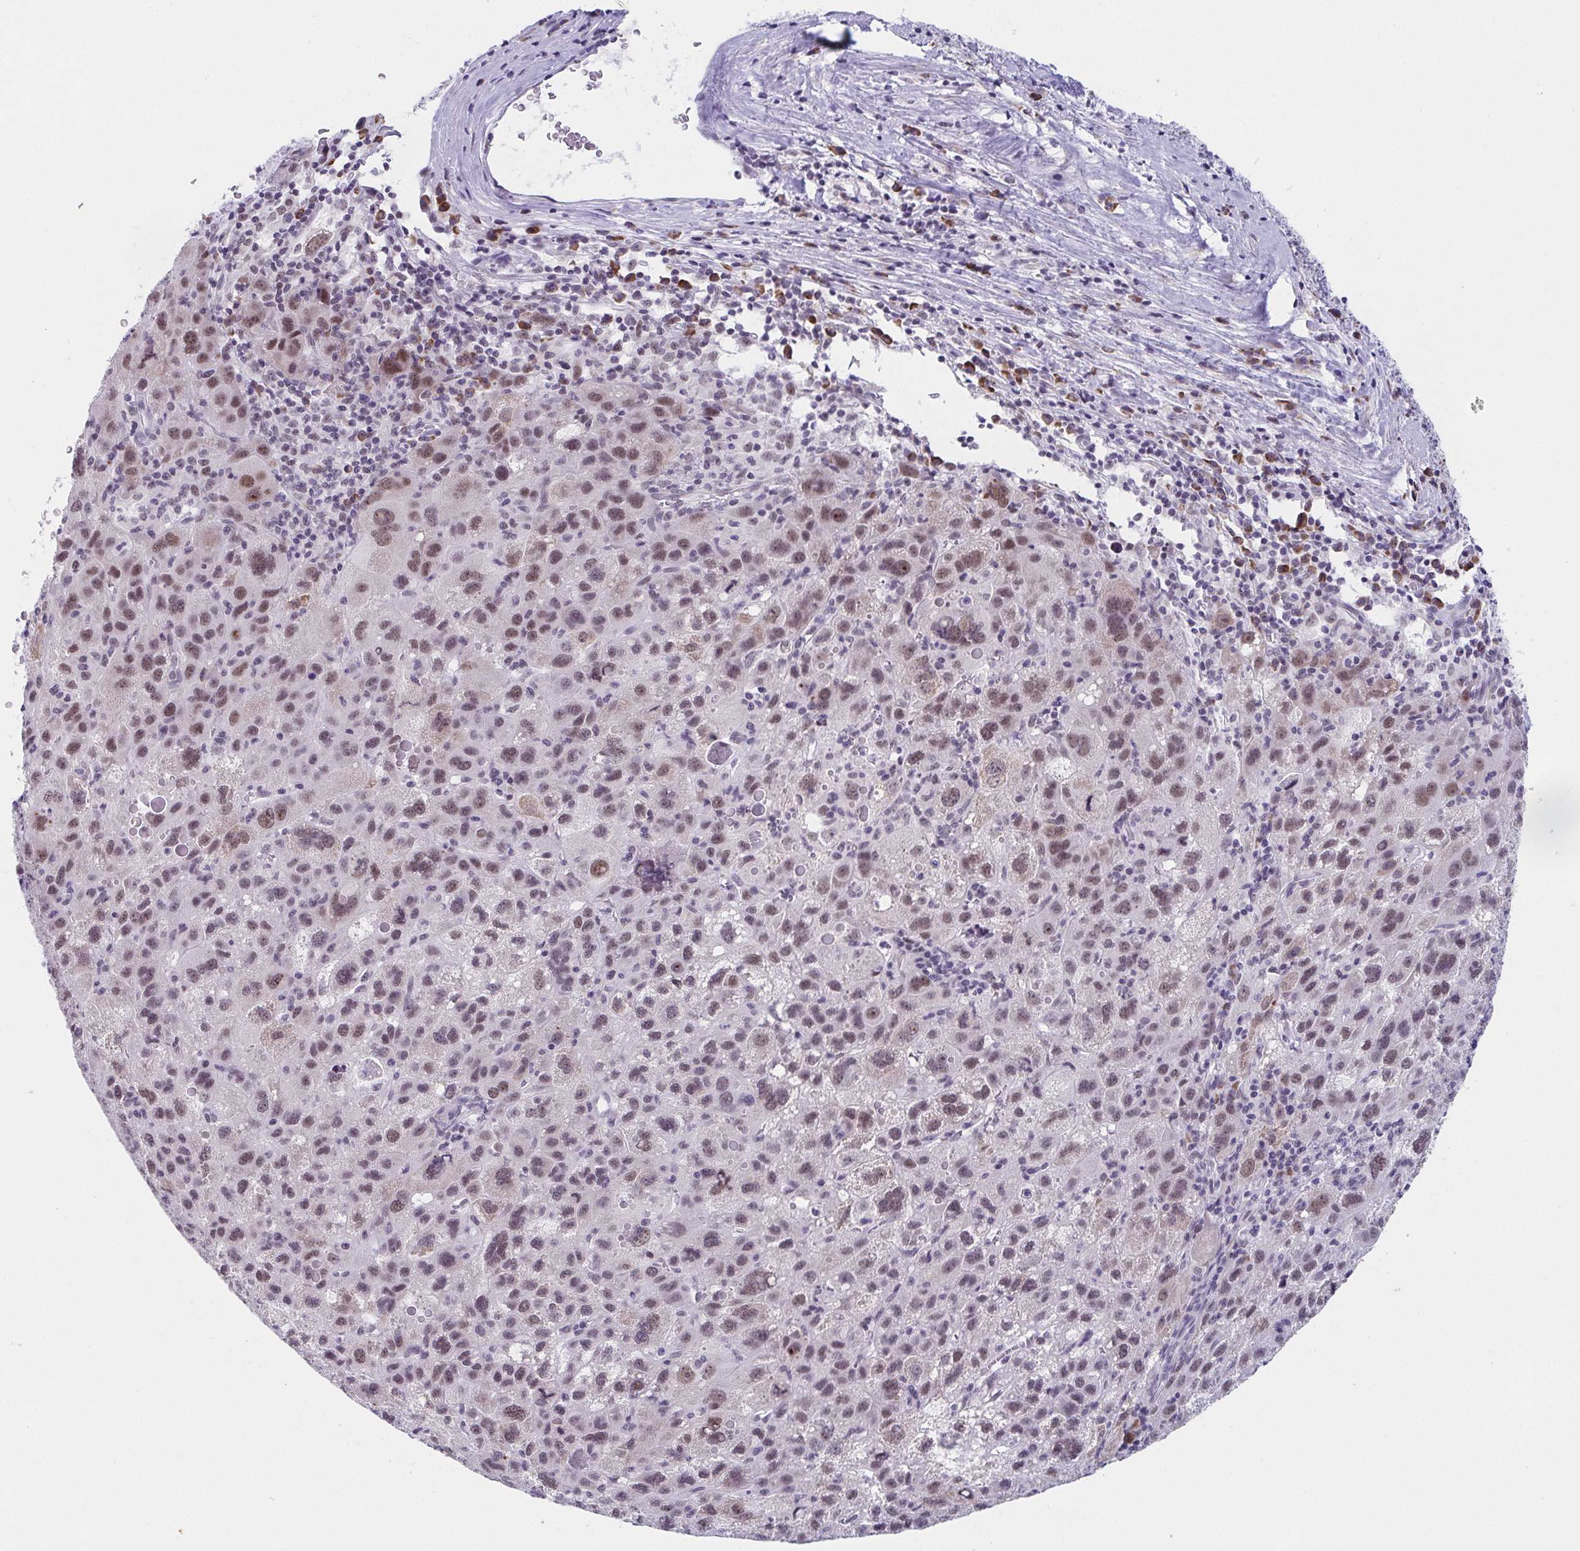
{"staining": {"intensity": "moderate", "quantity": ">75%", "location": "nuclear"}, "tissue": "liver cancer", "cell_type": "Tumor cells", "image_type": "cancer", "snomed": [{"axis": "morphology", "description": "Carcinoma, Hepatocellular, NOS"}, {"axis": "topography", "description": "Liver"}], "caption": "Human liver hepatocellular carcinoma stained with a protein marker shows moderate staining in tumor cells.", "gene": "WDR72", "patient": {"sex": "female", "age": 77}}